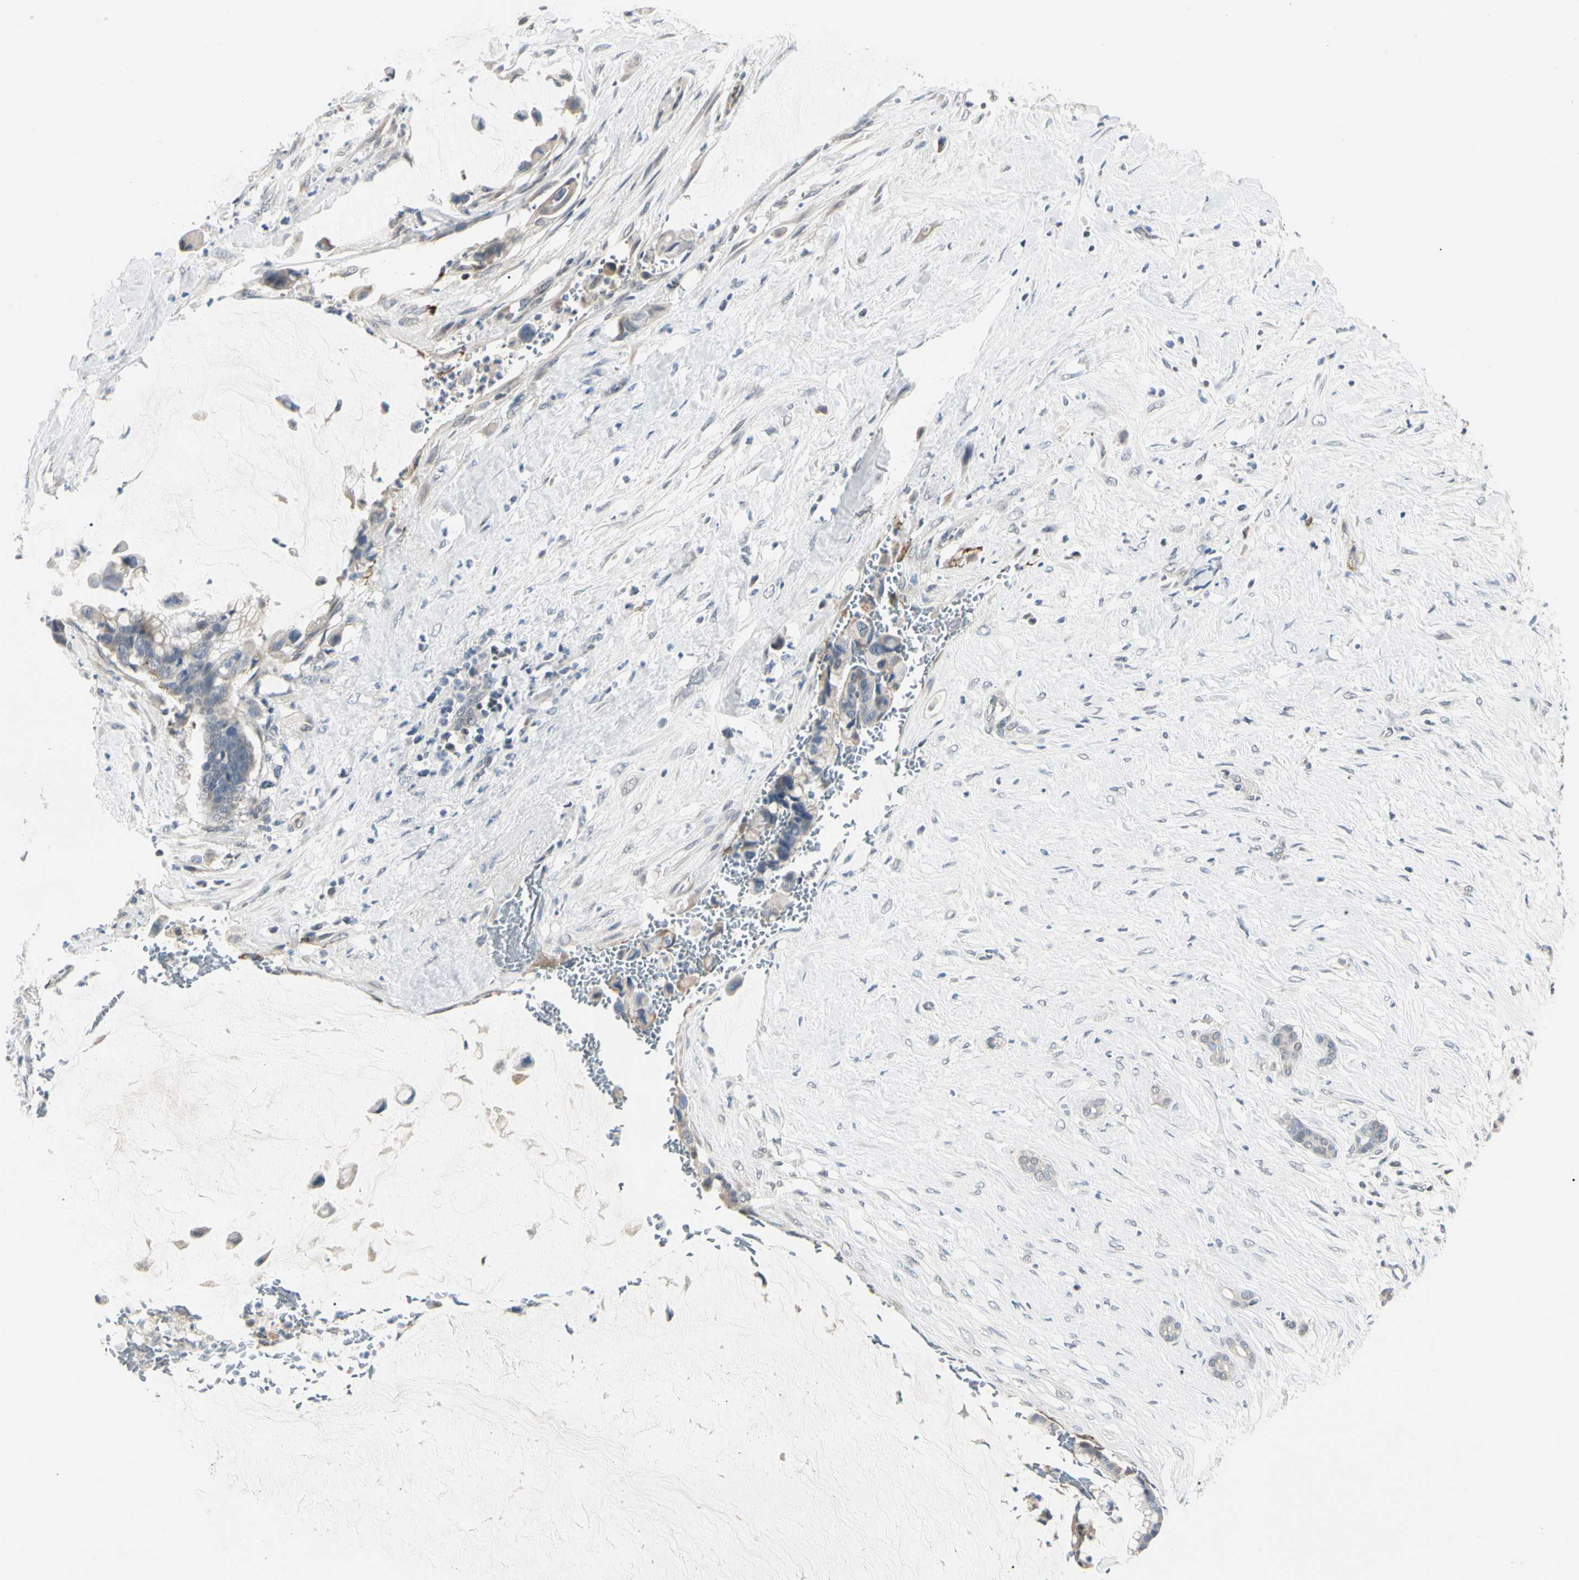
{"staining": {"intensity": "negative", "quantity": "none", "location": "none"}, "tissue": "pancreatic cancer", "cell_type": "Tumor cells", "image_type": "cancer", "snomed": [{"axis": "morphology", "description": "Adenocarcinoma, NOS"}, {"axis": "topography", "description": "Pancreas"}], "caption": "Protein analysis of pancreatic cancer (adenocarcinoma) exhibits no significant staining in tumor cells.", "gene": "GREM1", "patient": {"sex": "male", "age": 41}}